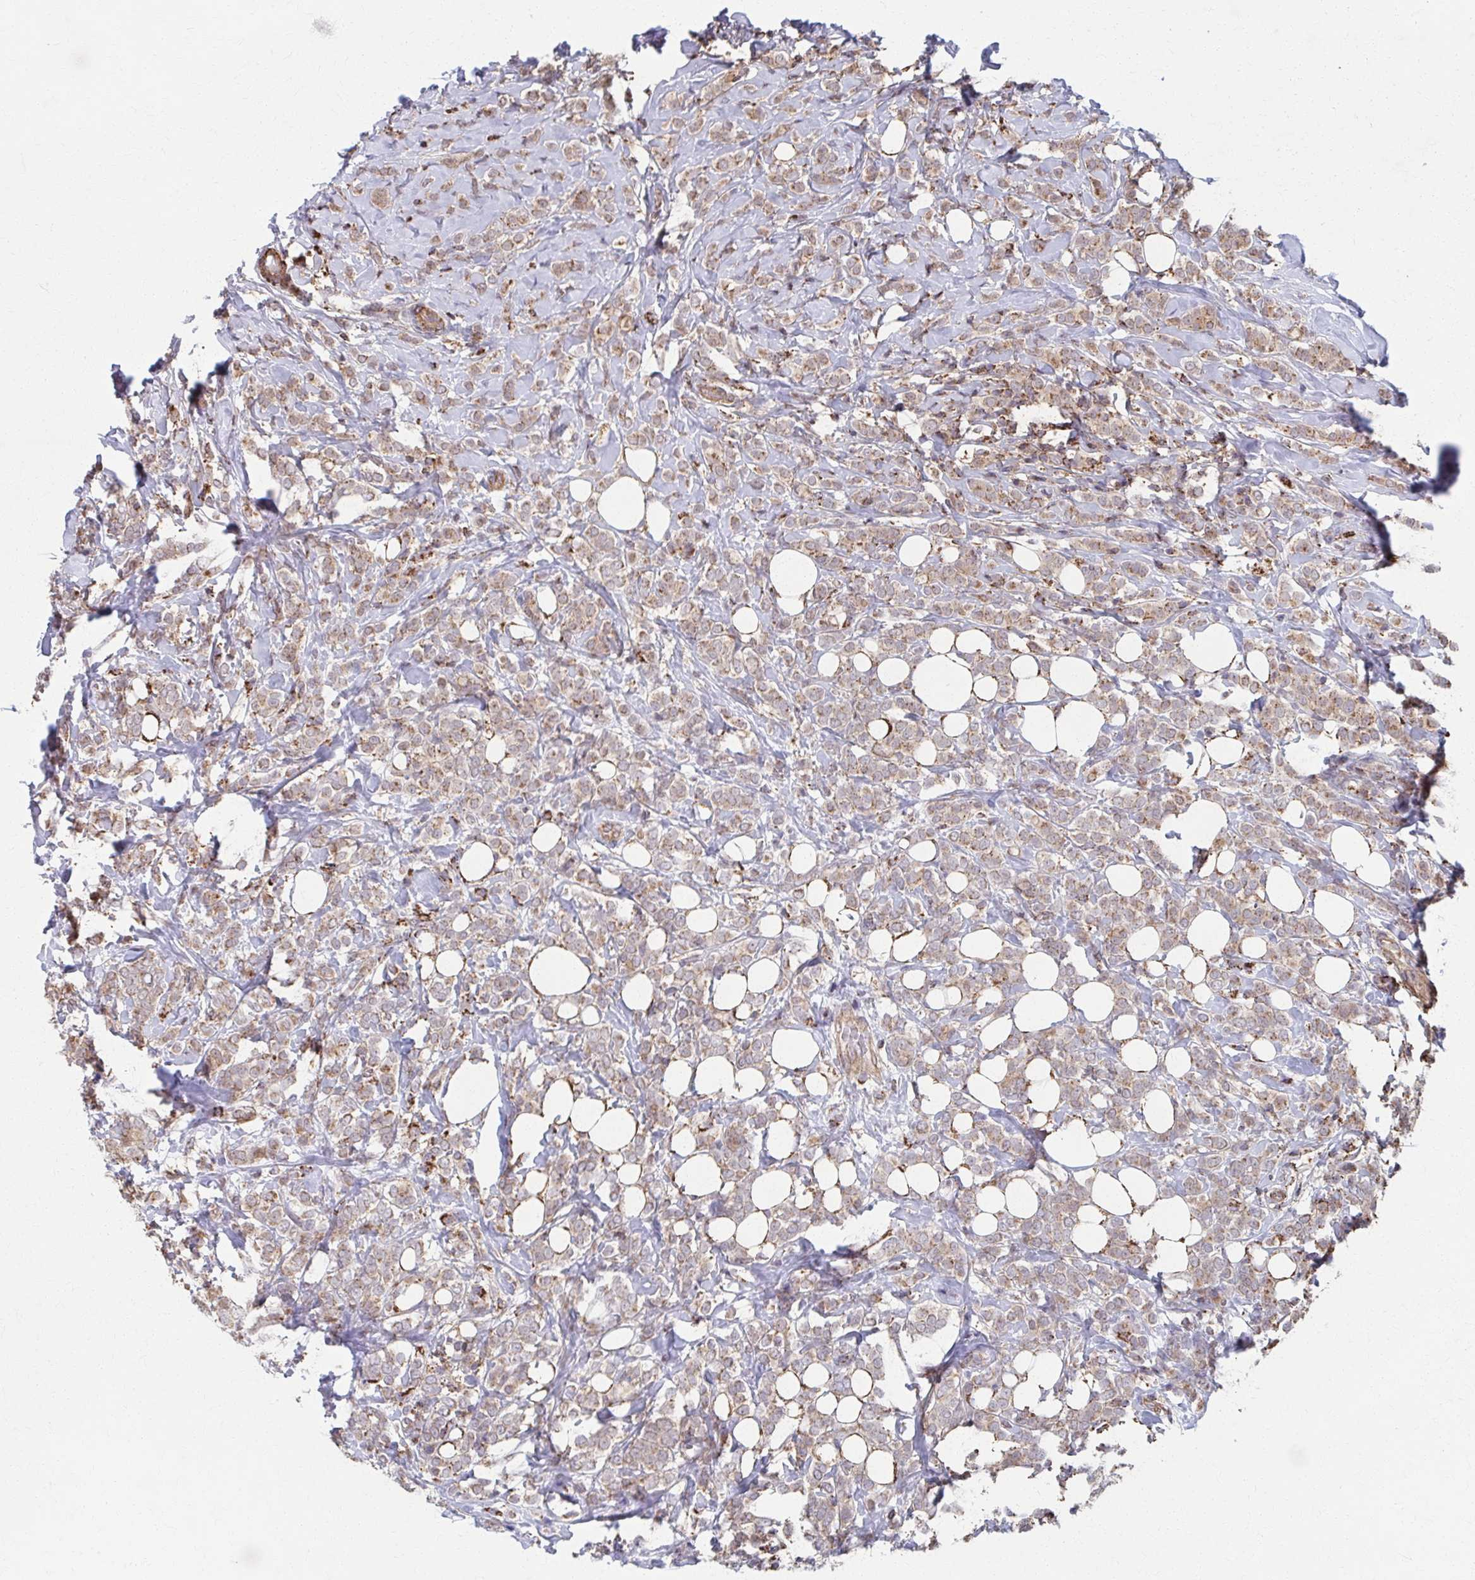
{"staining": {"intensity": "weak", "quantity": ">75%", "location": "cytoplasmic/membranous"}, "tissue": "breast cancer", "cell_type": "Tumor cells", "image_type": "cancer", "snomed": [{"axis": "morphology", "description": "Lobular carcinoma"}, {"axis": "topography", "description": "Breast"}], "caption": "Weak cytoplasmic/membranous protein expression is present in approximately >75% of tumor cells in breast lobular carcinoma. Ihc stains the protein of interest in brown and the nuclei are stained blue.", "gene": "KLHL34", "patient": {"sex": "female", "age": 49}}